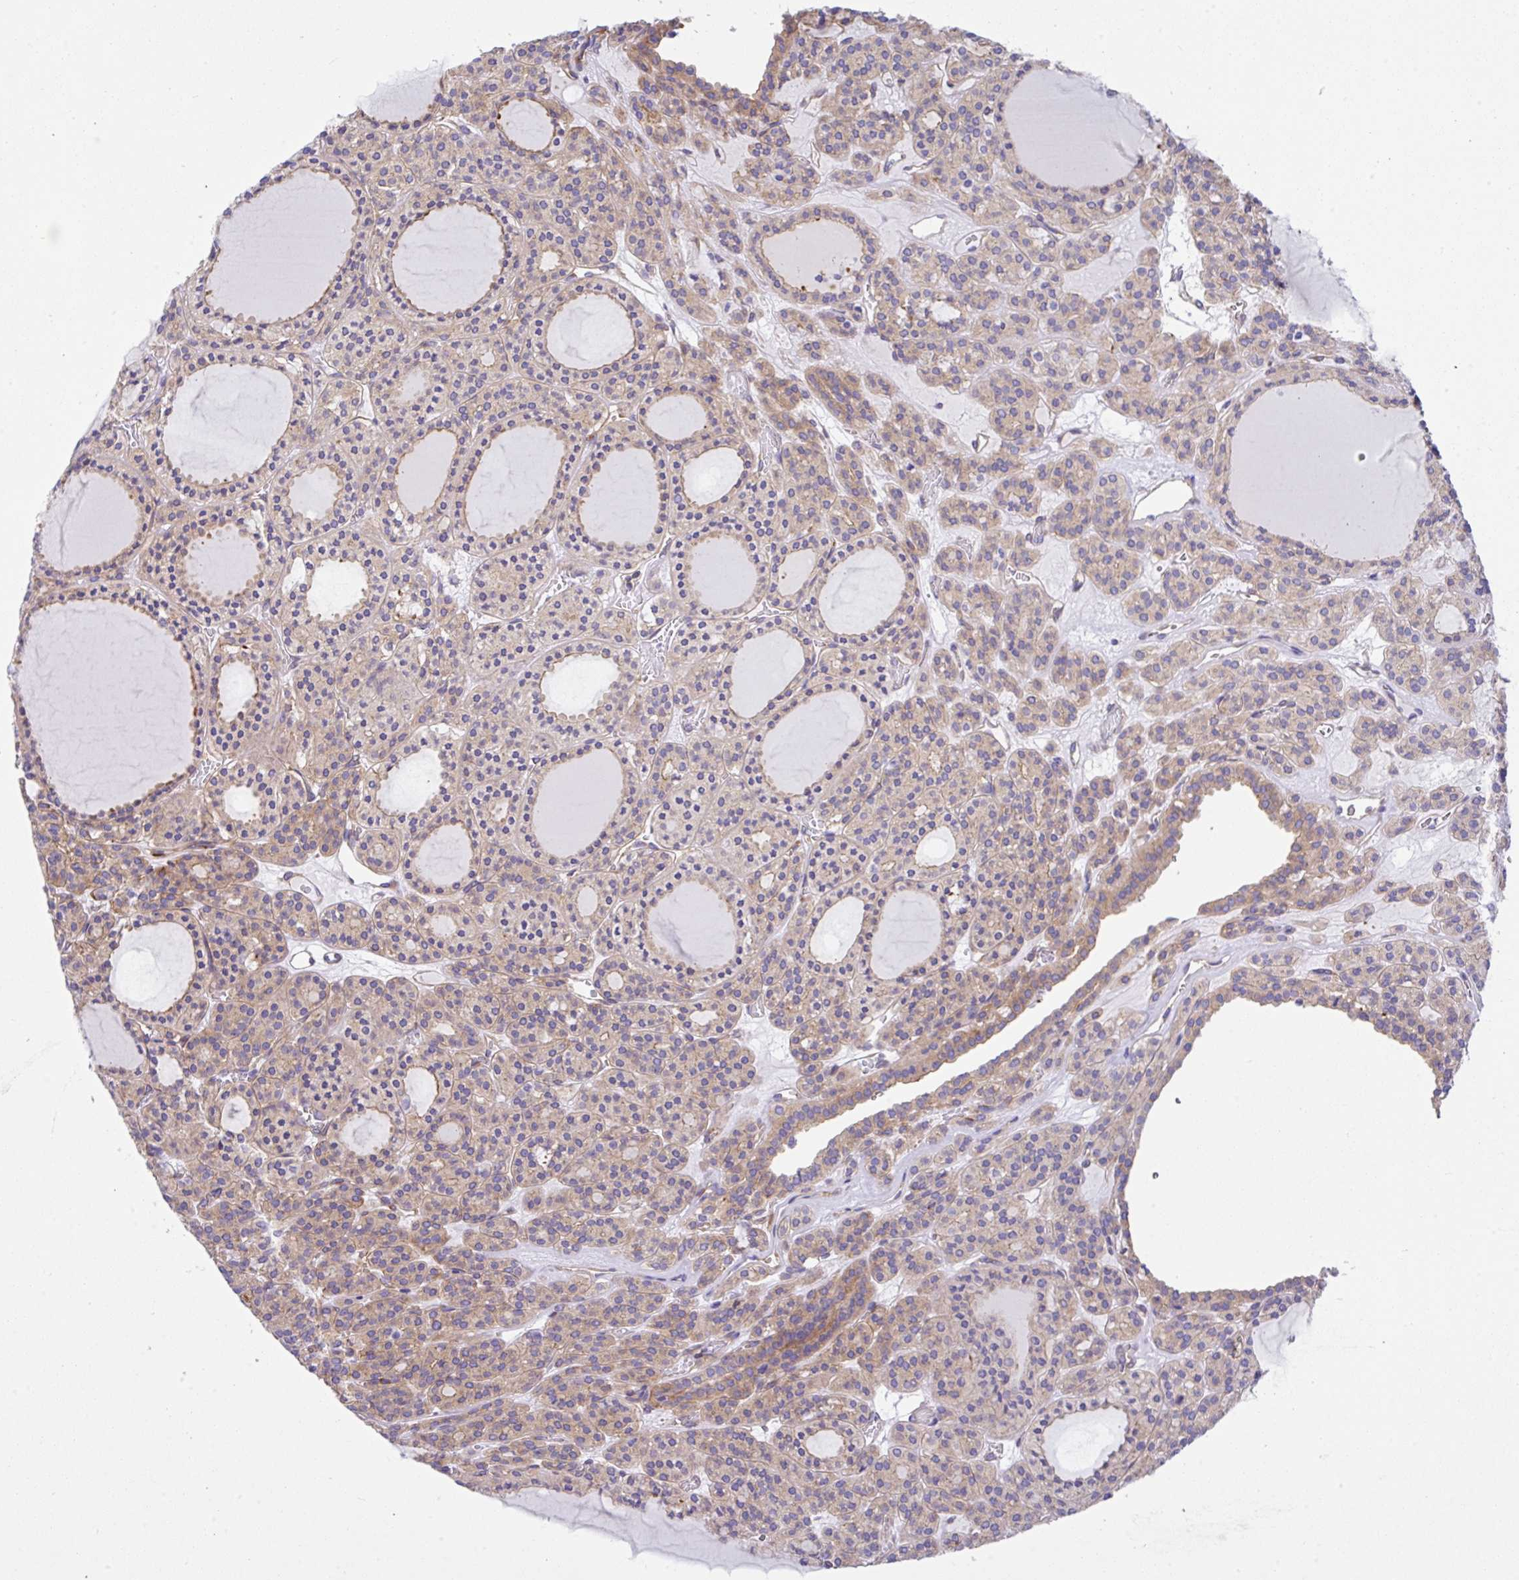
{"staining": {"intensity": "weak", "quantity": "25%-75%", "location": "cytoplasmic/membranous"}, "tissue": "thyroid cancer", "cell_type": "Tumor cells", "image_type": "cancer", "snomed": [{"axis": "morphology", "description": "Follicular adenoma carcinoma, NOS"}, {"axis": "topography", "description": "Thyroid gland"}], "caption": "Tumor cells display low levels of weak cytoplasmic/membranous staining in approximately 25%-75% of cells in thyroid cancer (follicular adenoma carcinoma).", "gene": "GFPT2", "patient": {"sex": "female", "age": 63}}